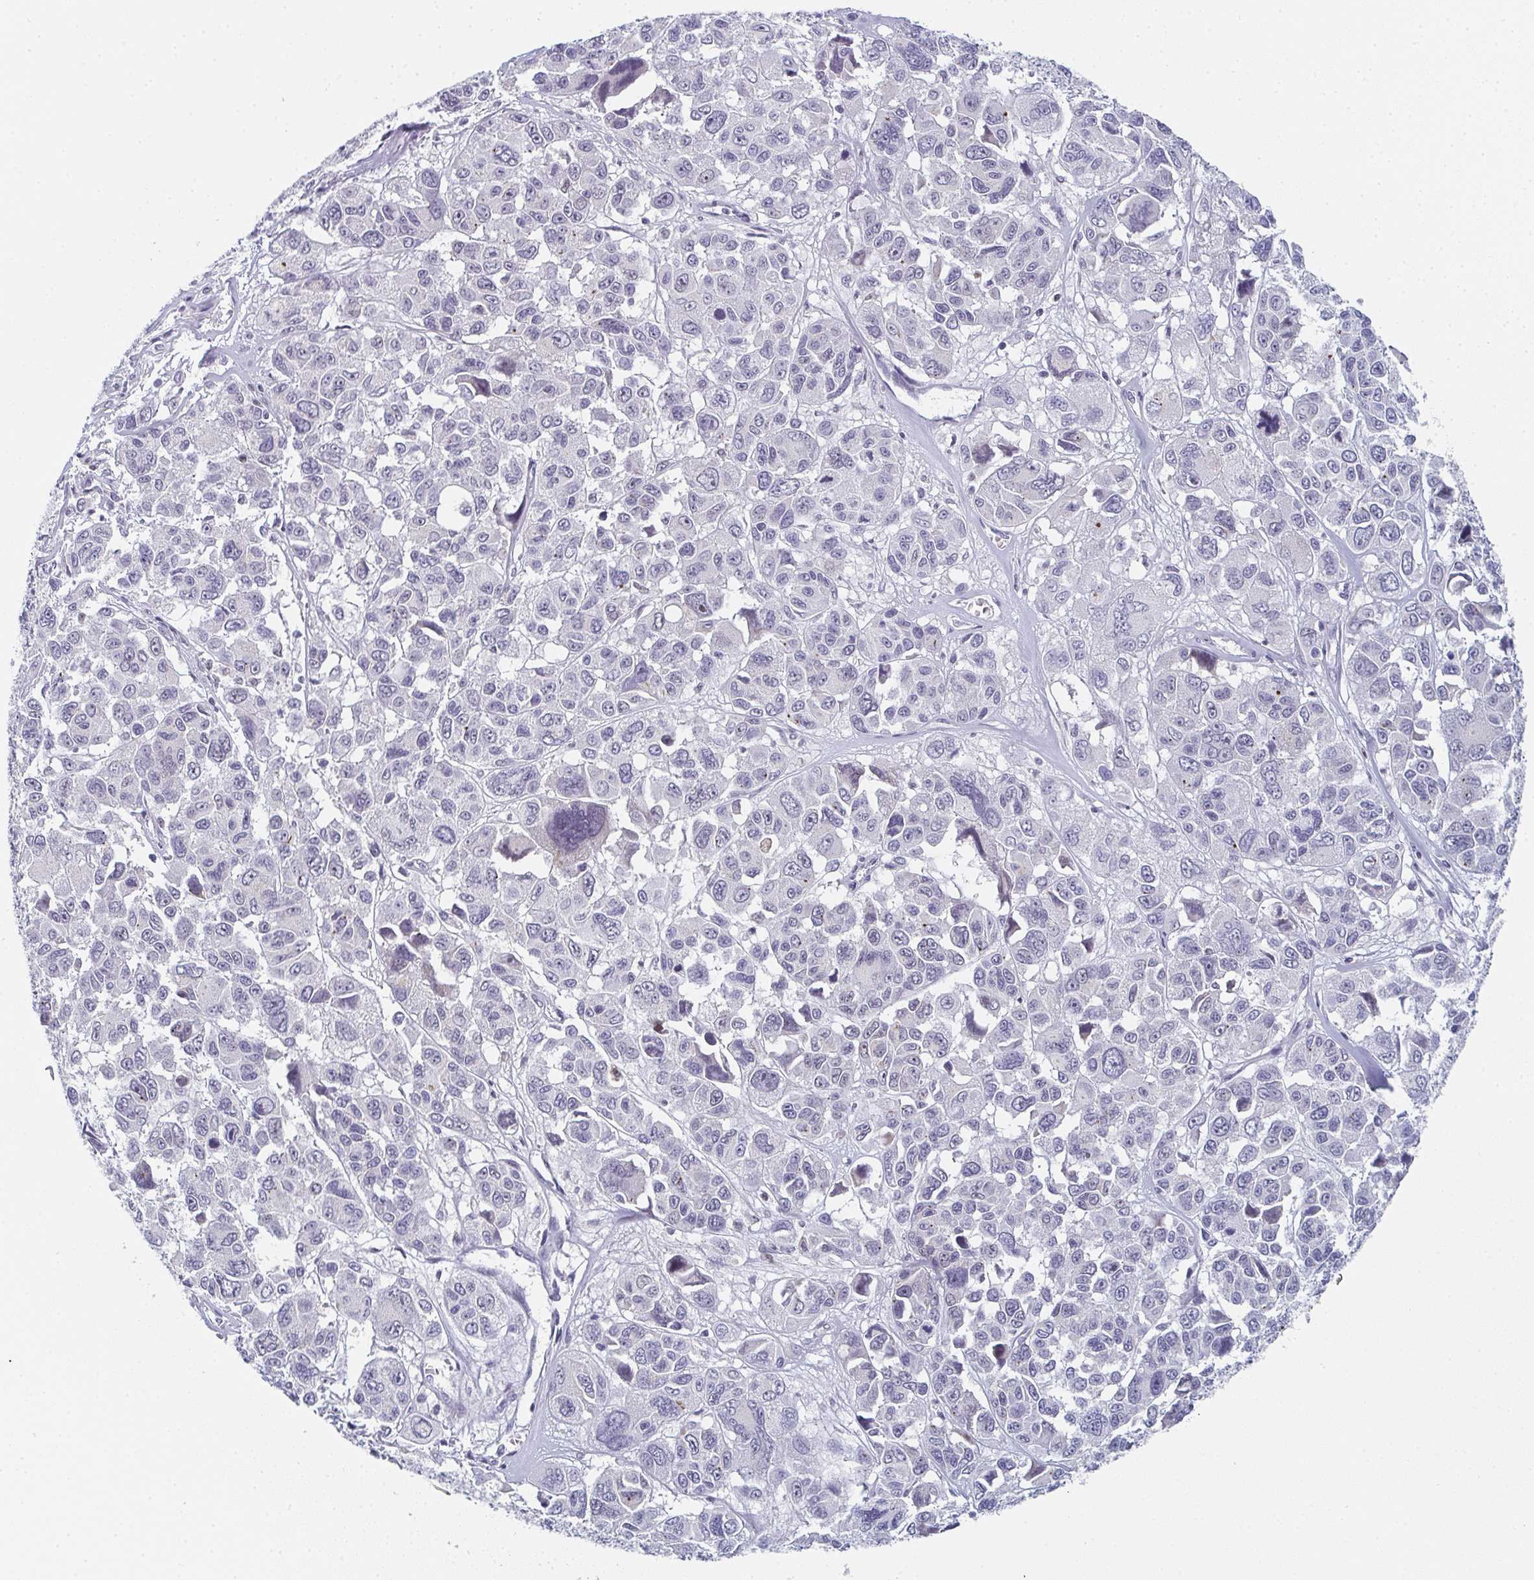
{"staining": {"intensity": "negative", "quantity": "none", "location": "none"}, "tissue": "melanoma", "cell_type": "Tumor cells", "image_type": "cancer", "snomed": [{"axis": "morphology", "description": "Malignant melanoma, NOS"}, {"axis": "topography", "description": "Skin"}], "caption": "Malignant melanoma was stained to show a protein in brown. There is no significant staining in tumor cells.", "gene": "PYCR3", "patient": {"sex": "female", "age": 66}}